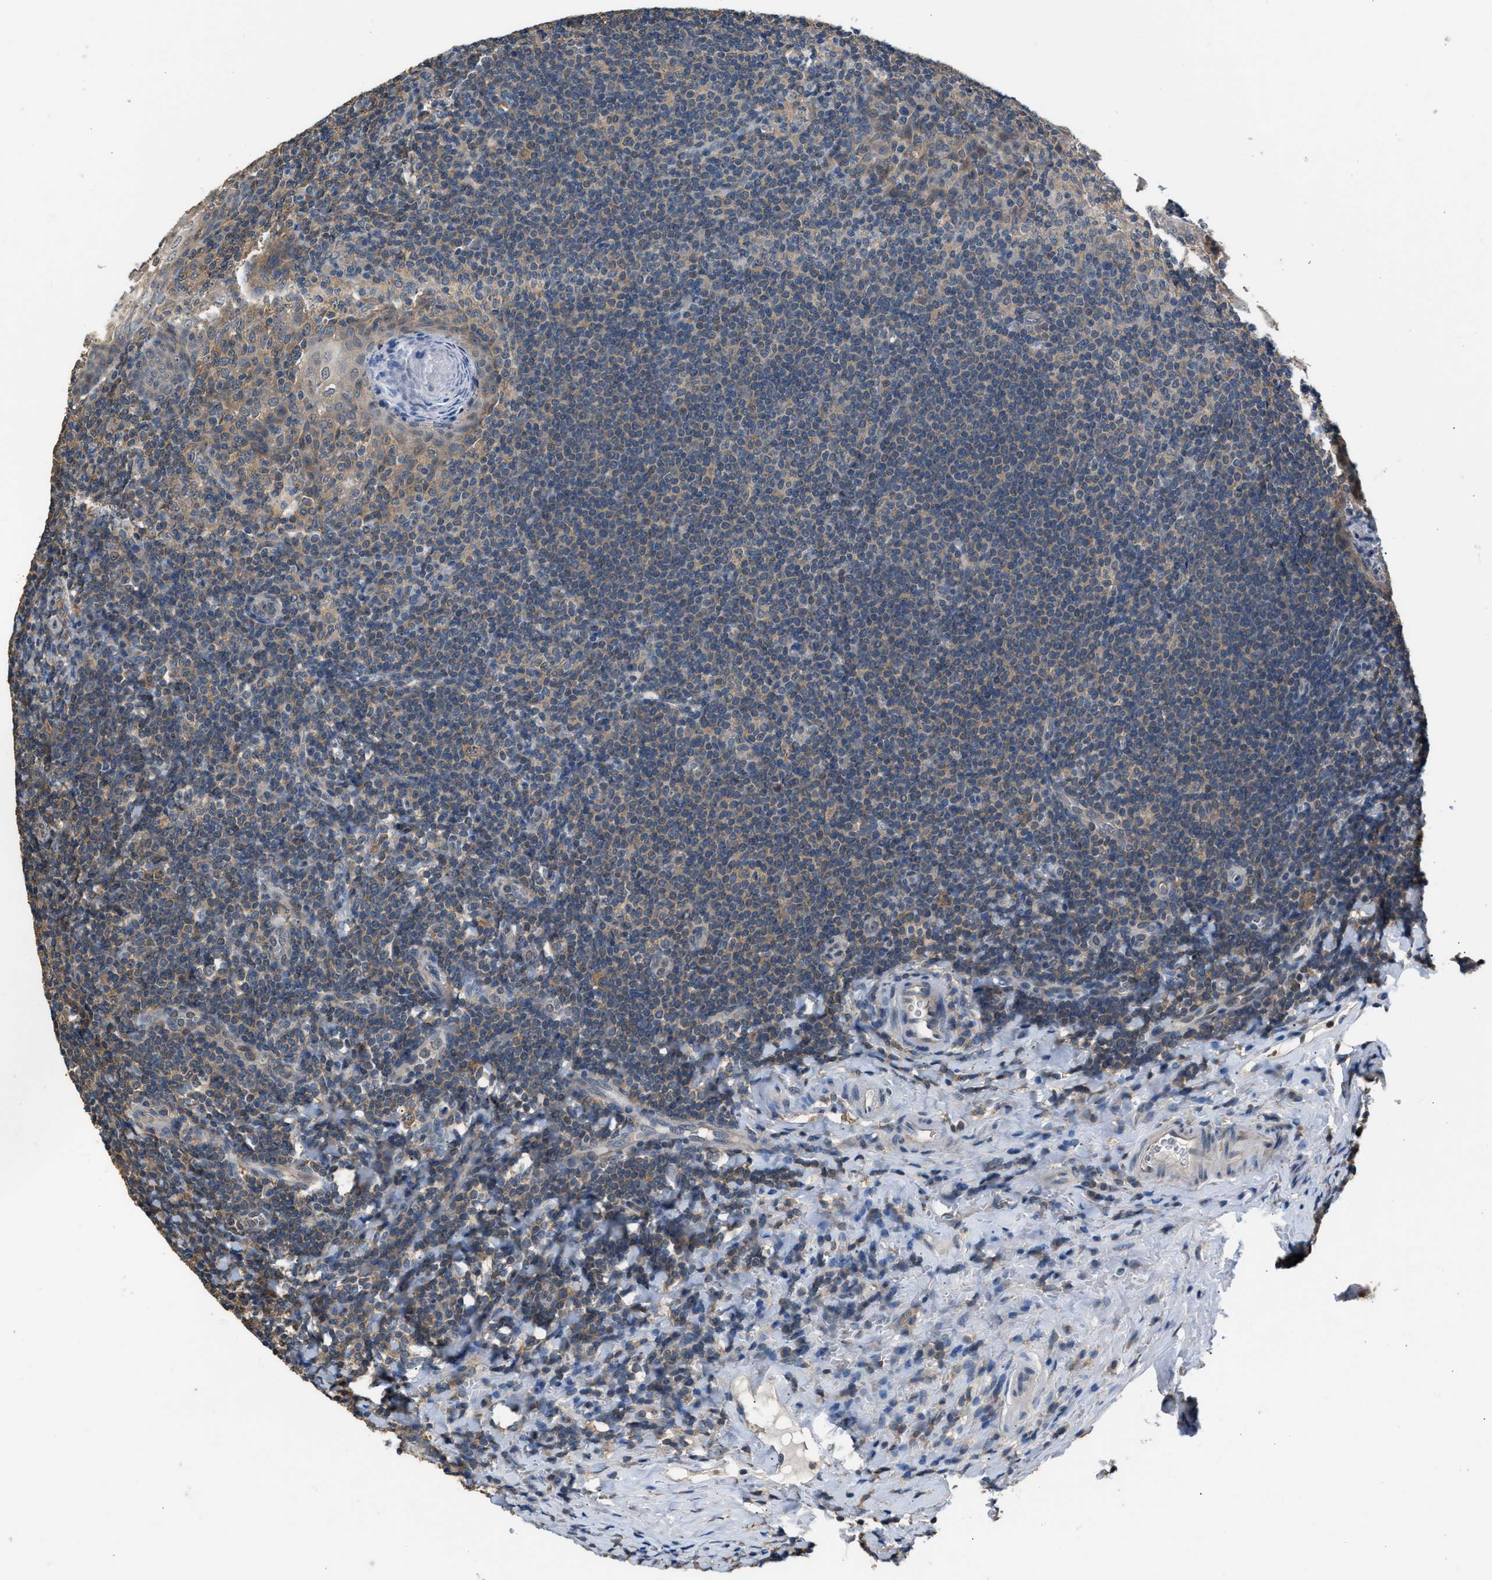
{"staining": {"intensity": "weak", "quantity": "25%-75%", "location": "cytoplasmic/membranous"}, "tissue": "tonsil", "cell_type": "Germinal center cells", "image_type": "normal", "snomed": [{"axis": "morphology", "description": "Normal tissue, NOS"}, {"axis": "topography", "description": "Tonsil"}], "caption": "A brown stain shows weak cytoplasmic/membranous expression of a protein in germinal center cells of benign tonsil. The protein of interest is stained brown, and the nuclei are stained in blue (DAB (3,3'-diaminobenzidine) IHC with brightfield microscopy, high magnification).", "gene": "ABCC9", "patient": {"sex": "male", "age": 37}}